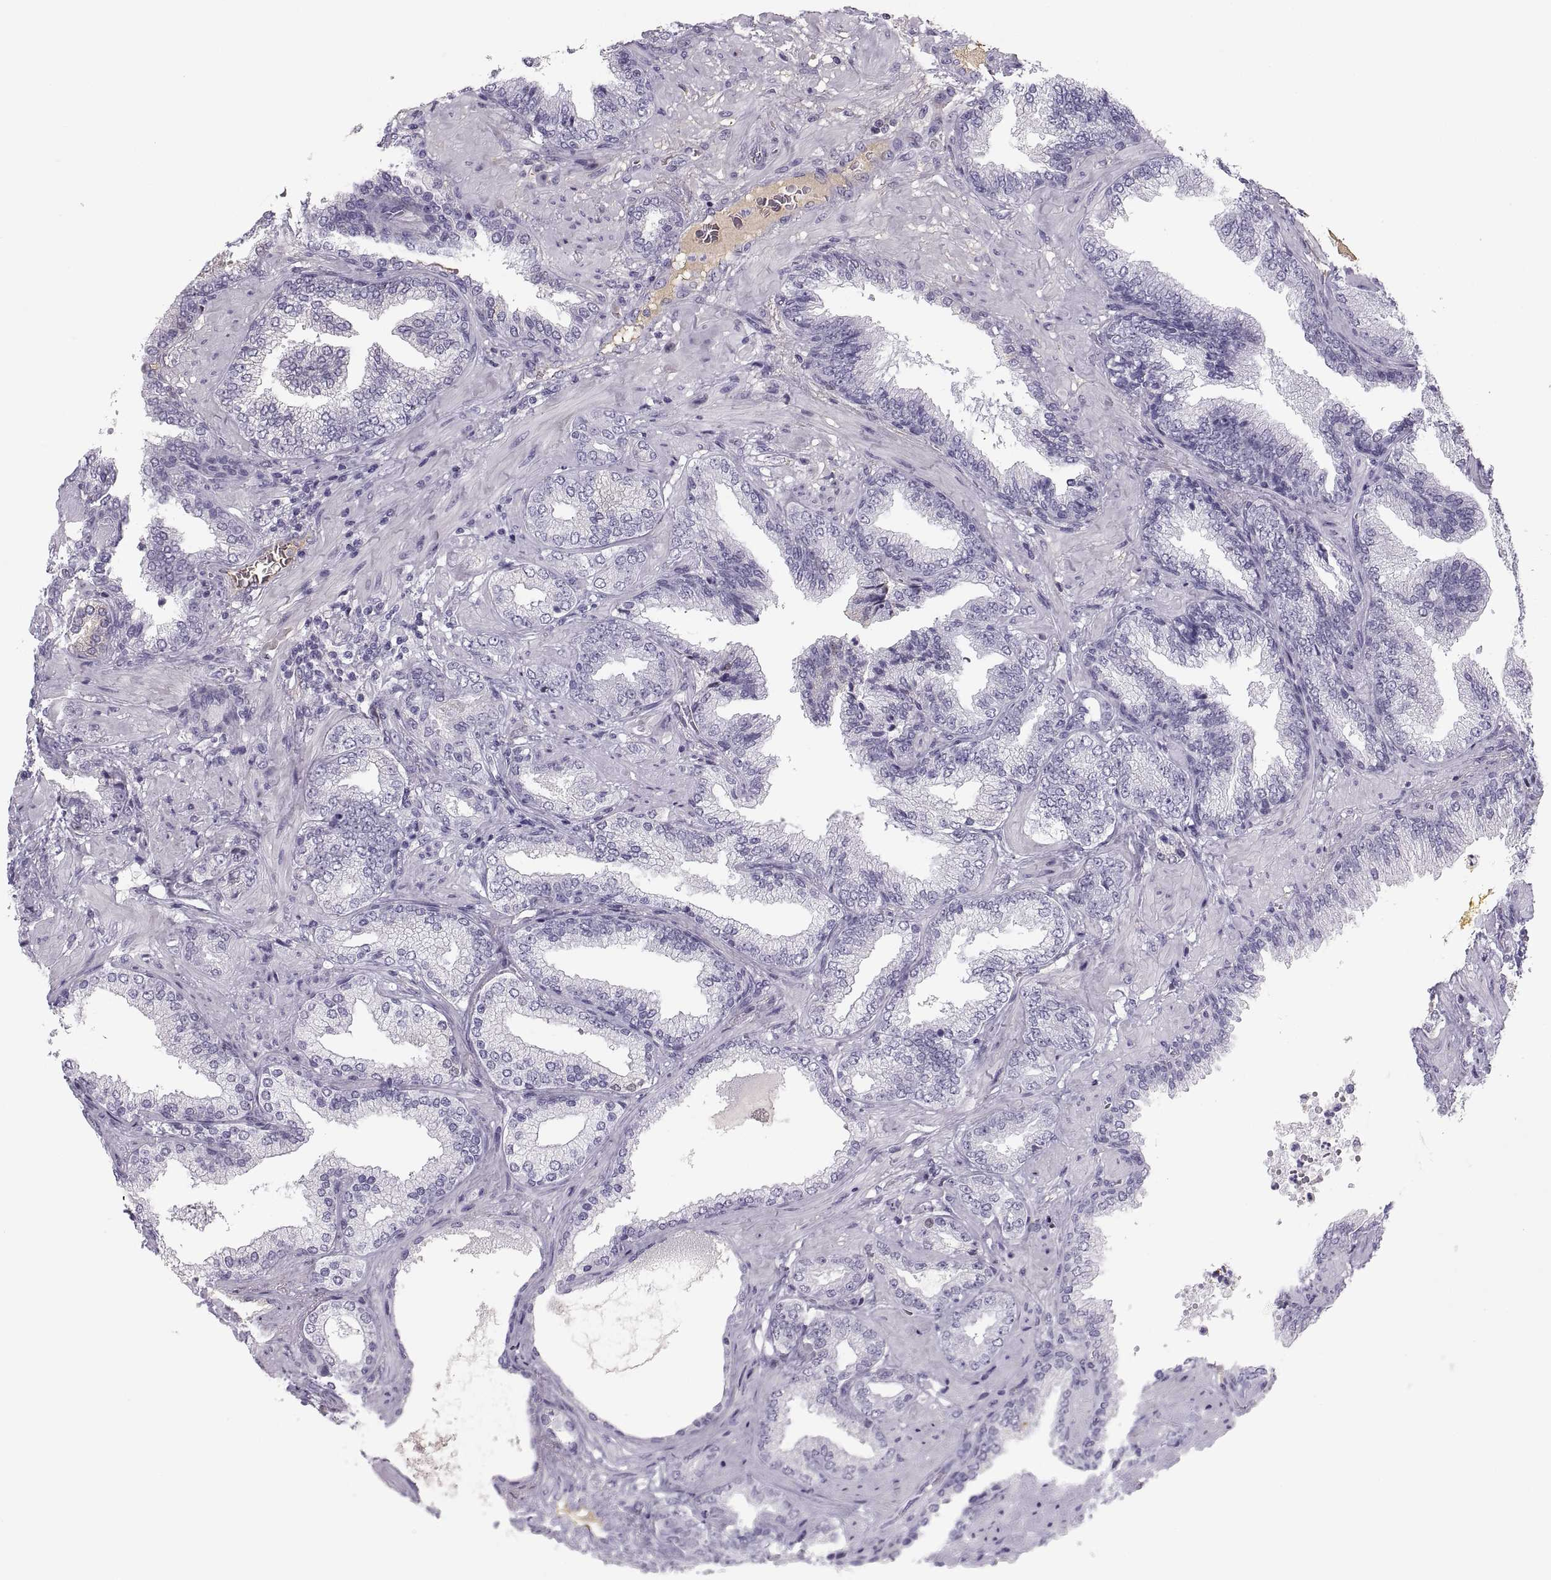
{"staining": {"intensity": "negative", "quantity": "none", "location": "none"}, "tissue": "prostate cancer", "cell_type": "Tumor cells", "image_type": "cancer", "snomed": [{"axis": "morphology", "description": "Adenocarcinoma, Low grade"}, {"axis": "topography", "description": "Prostate"}], "caption": "DAB immunohistochemical staining of prostate cancer displays no significant positivity in tumor cells. (DAB immunohistochemistry, high magnification).", "gene": "MAGEB2", "patient": {"sex": "male", "age": 68}}